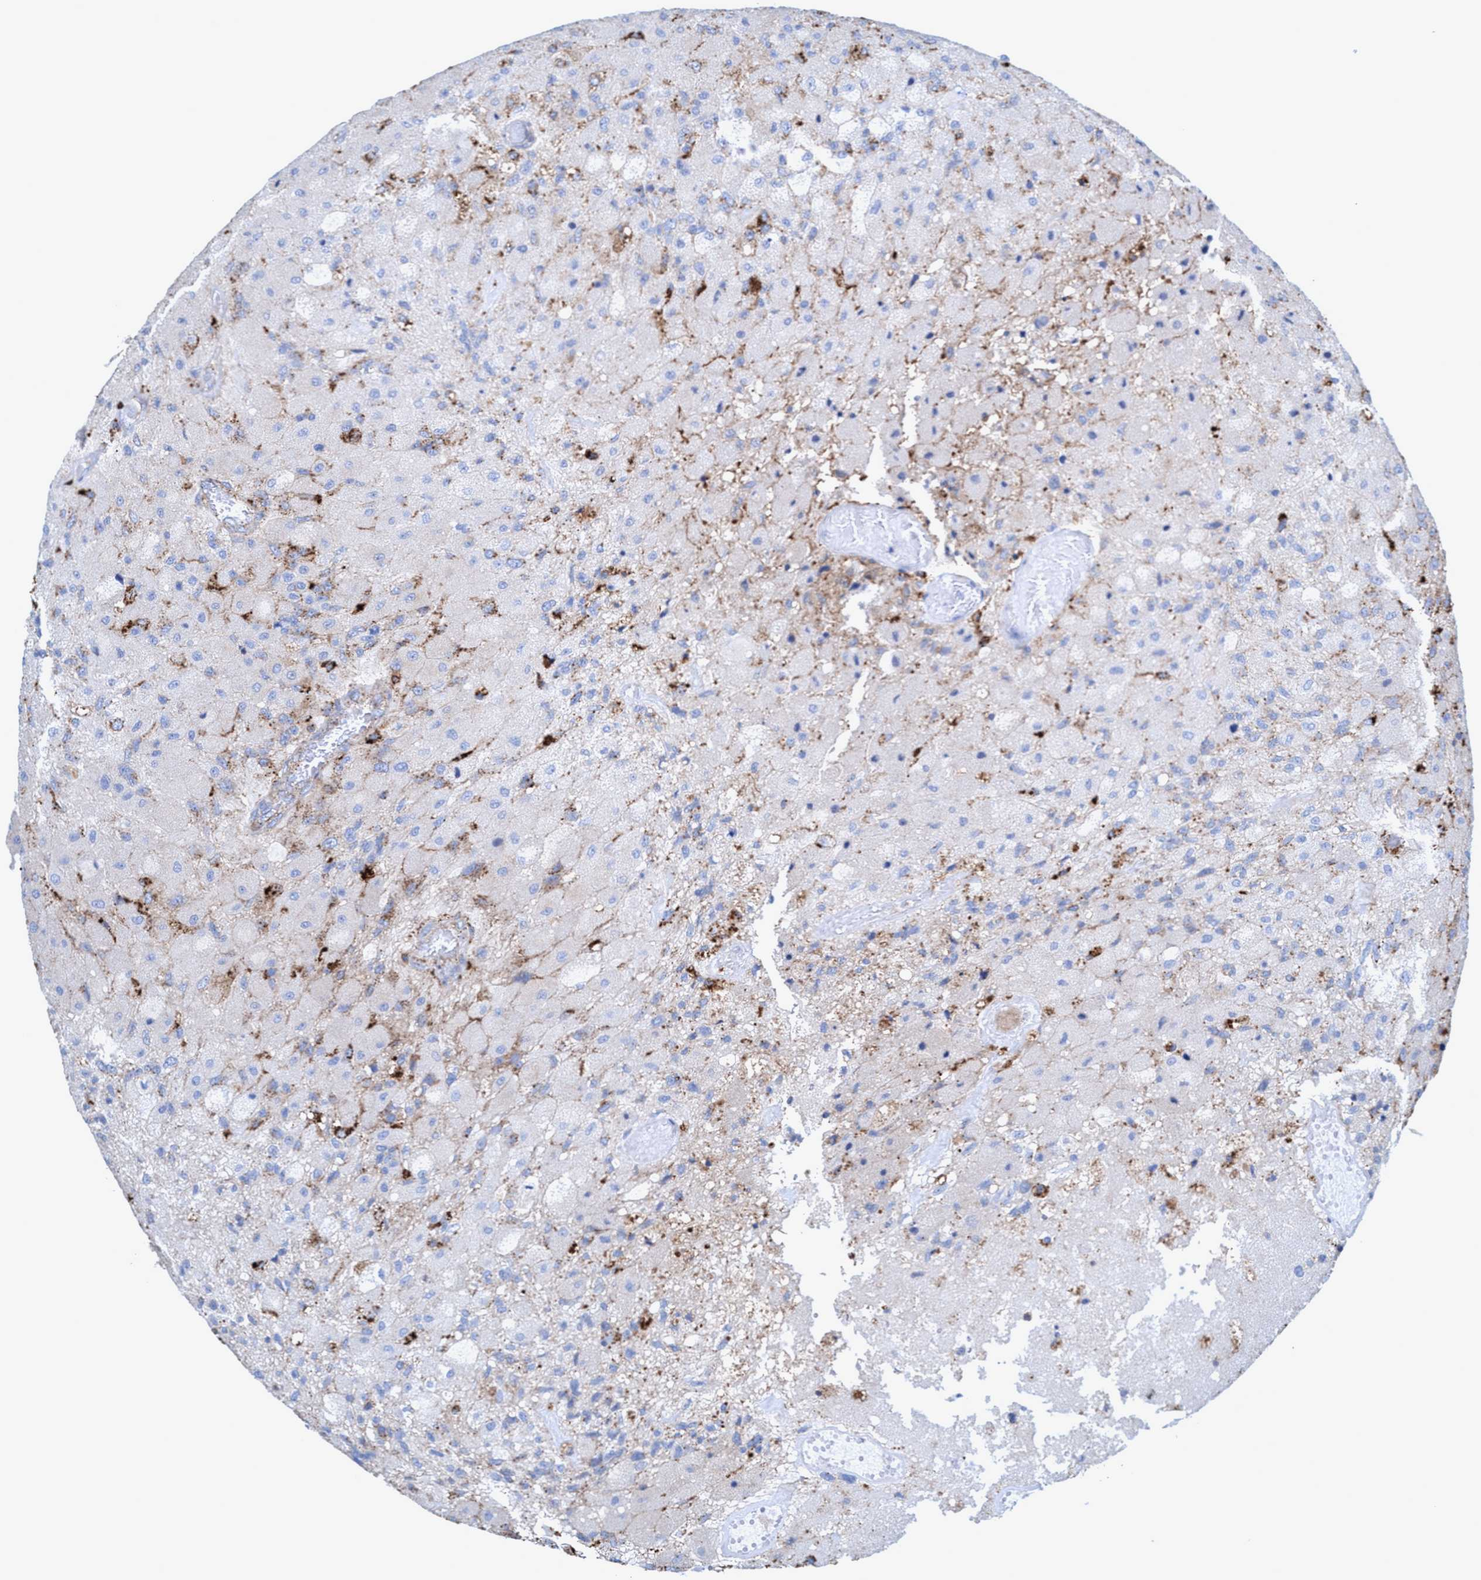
{"staining": {"intensity": "weak", "quantity": "<25%", "location": "cytoplasmic/membranous"}, "tissue": "glioma", "cell_type": "Tumor cells", "image_type": "cancer", "snomed": [{"axis": "morphology", "description": "Normal tissue, NOS"}, {"axis": "morphology", "description": "Glioma, malignant, High grade"}, {"axis": "topography", "description": "Cerebral cortex"}], "caption": "Immunohistochemistry (IHC) photomicrograph of neoplastic tissue: human glioma stained with DAB demonstrates no significant protein positivity in tumor cells. (DAB (3,3'-diaminobenzidine) IHC with hematoxylin counter stain).", "gene": "TRIM65", "patient": {"sex": "male", "age": 77}}